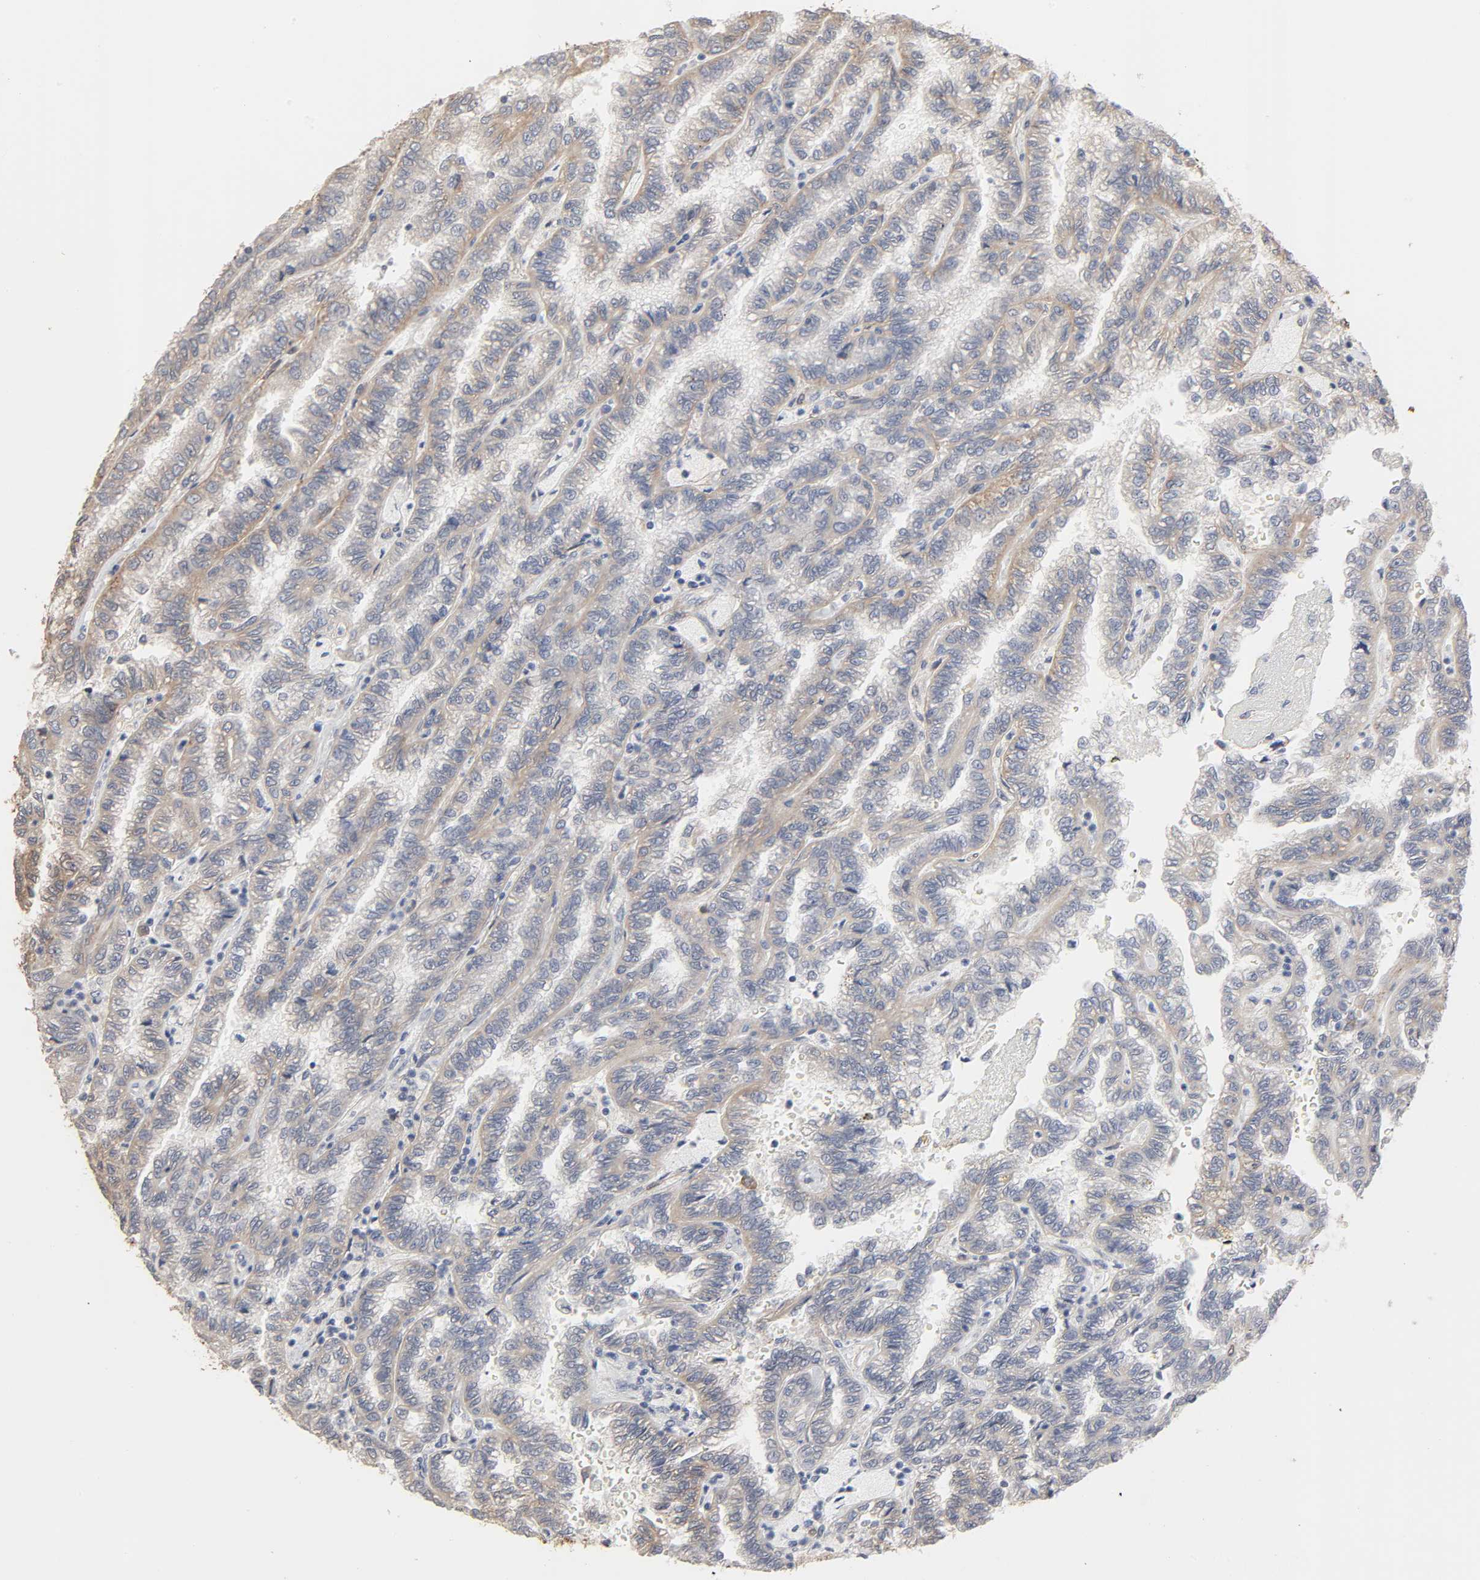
{"staining": {"intensity": "weak", "quantity": ">75%", "location": "cytoplasmic/membranous"}, "tissue": "renal cancer", "cell_type": "Tumor cells", "image_type": "cancer", "snomed": [{"axis": "morphology", "description": "Inflammation, NOS"}, {"axis": "morphology", "description": "Adenocarcinoma, NOS"}, {"axis": "topography", "description": "Kidney"}], "caption": "Immunohistochemistry (DAB (3,3'-diaminobenzidine)) staining of adenocarcinoma (renal) demonstrates weak cytoplasmic/membranous protein expression in approximately >75% of tumor cells. Using DAB (brown) and hematoxylin (blue) stains, captured at high magnification using brightfield microscopy.", "gene": "NDRG2", "patient": {"sex": "male", "age": 68}}